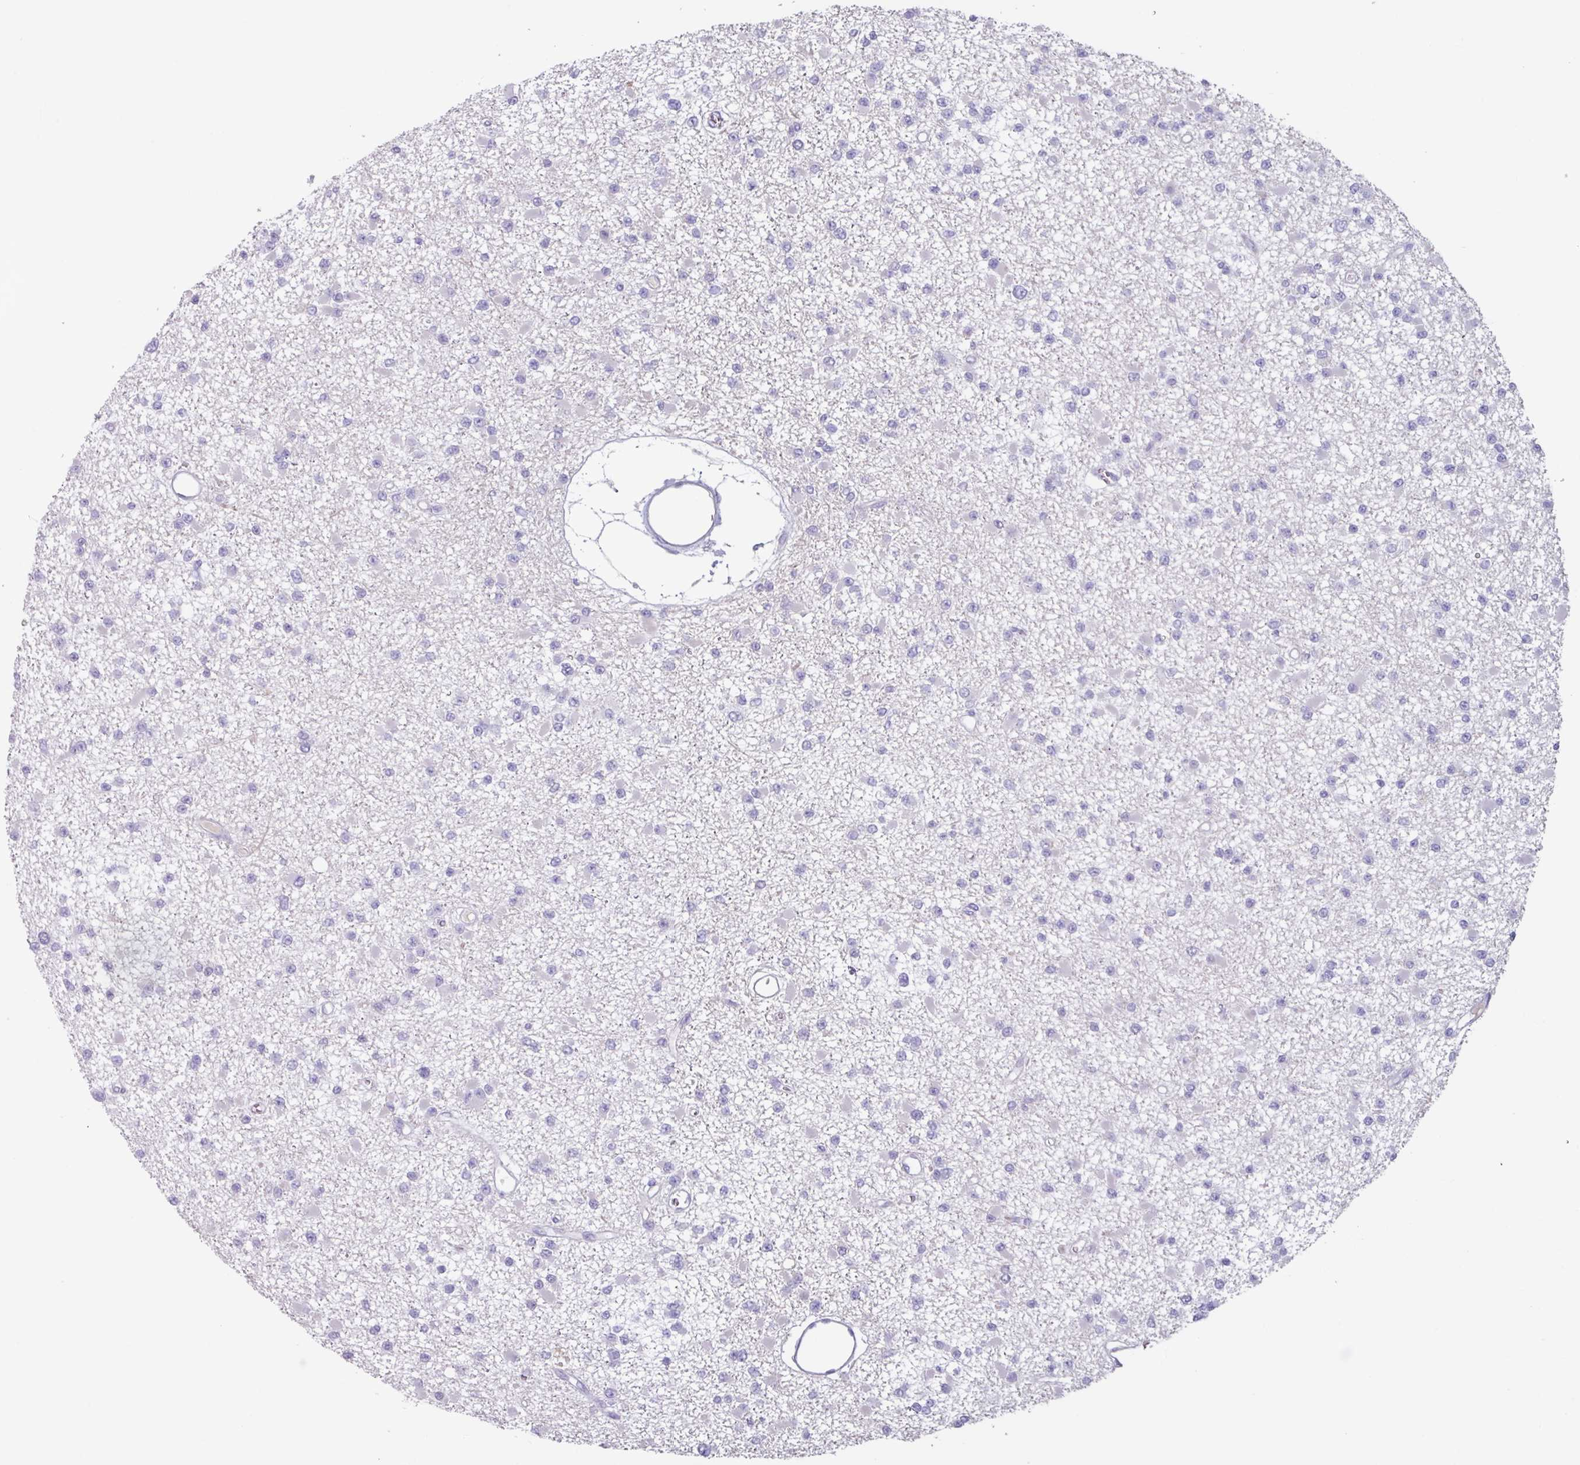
{"staining": {"intensity": "negative", "quantity": "none", "location": "none"}, "tissue": "glioma", "cell_type": "Tumor cells", "image_type": "cancer", "snomed": [{"axis": "morphology", "description": "Glioma, malignant, Low grade"}, {"axis": "topography", "description": "Brain"}], "caption": "Tumor cells show no significant staining in glioma.", "gene": "OR2T10", "patient": {"sex": "female", "age": 22}}